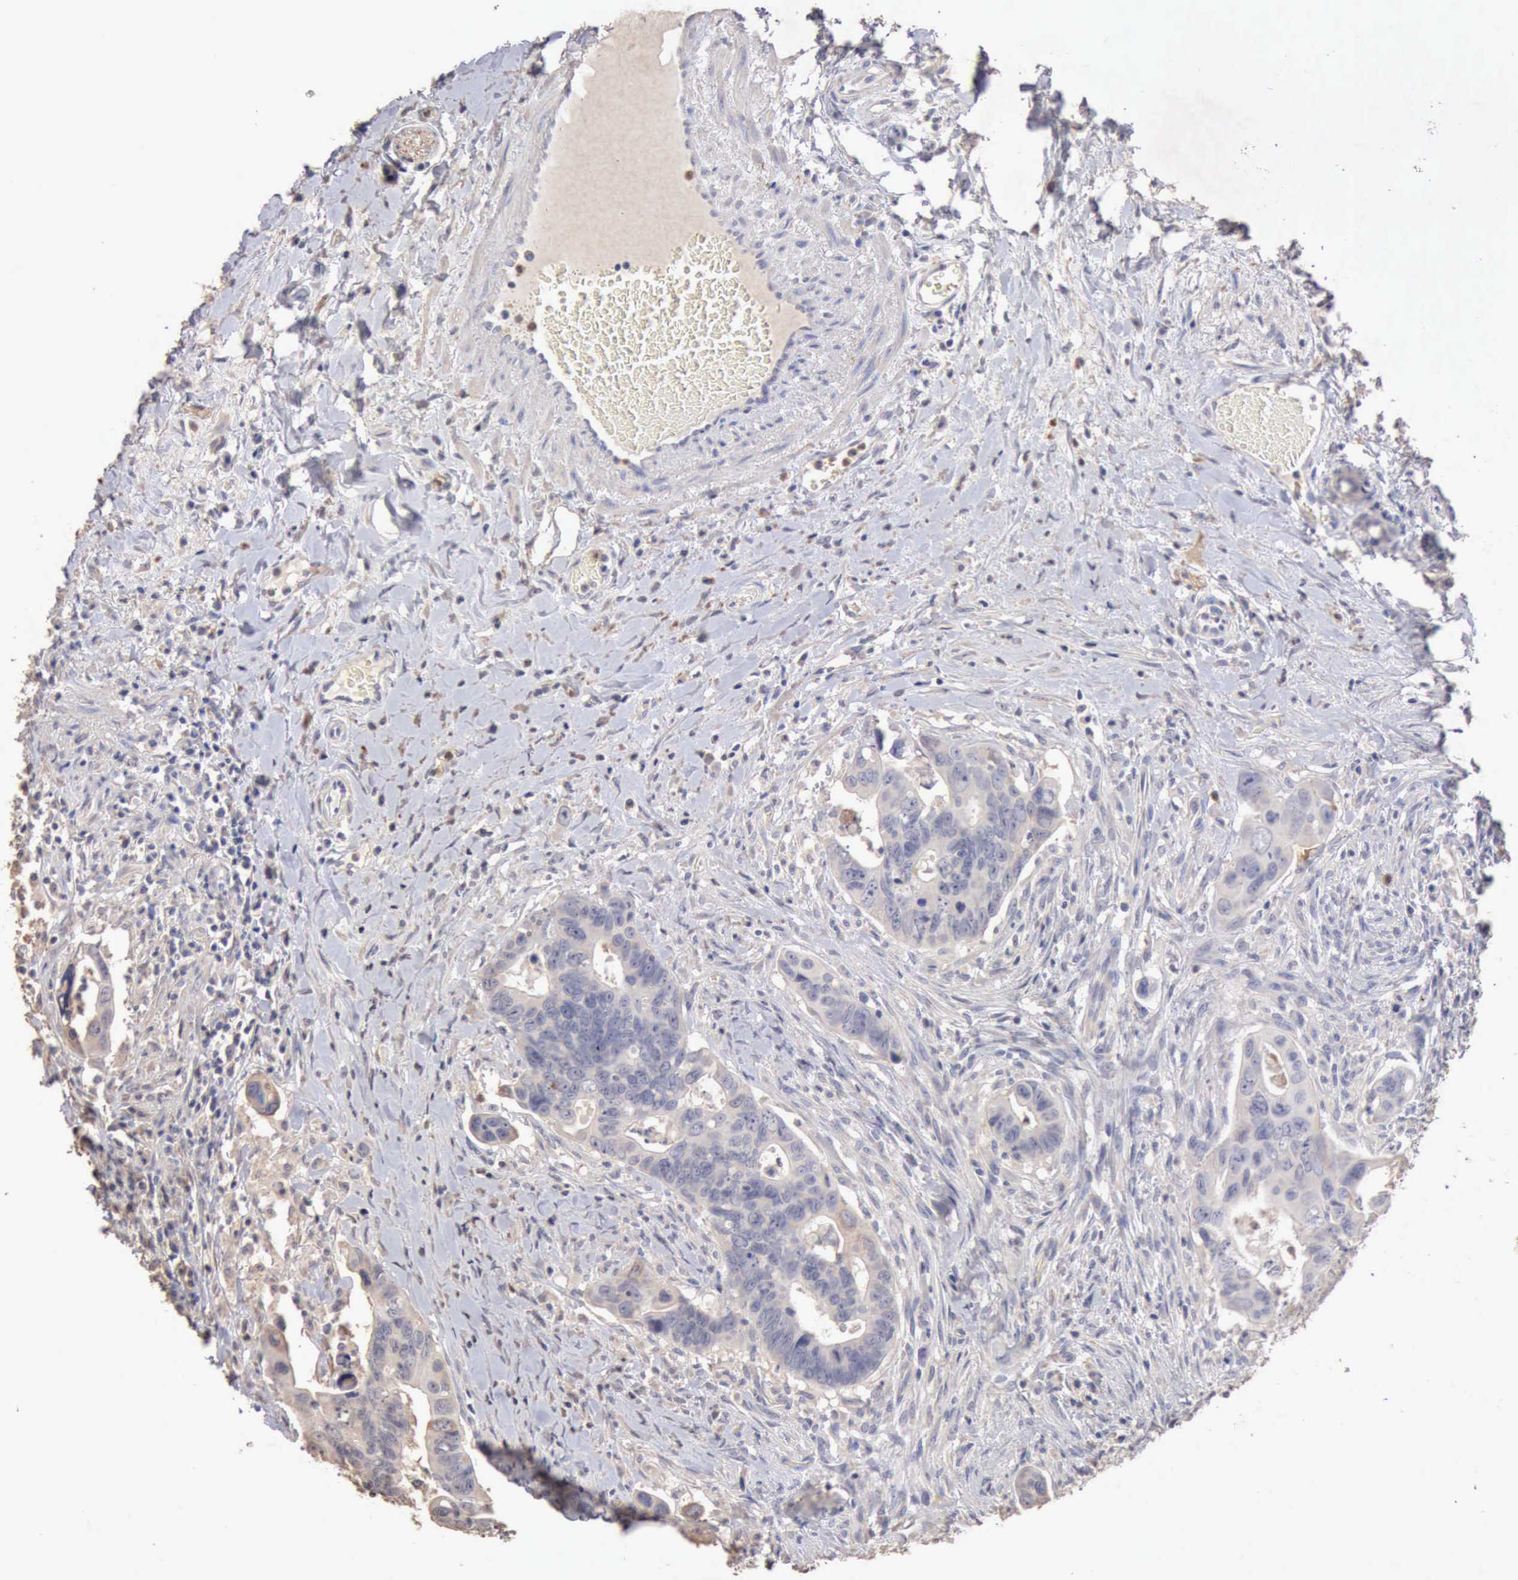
{"staining": {"intensity": "negative", "quantity": "none", "location": "none"}, "tissue": "colorectal cancer", "cell_type": "Tumor cells", "image_type": "cancer", "snomed": [{"axis": "morphology", "description": "Adenocarcinoma, NOS"}, {"axis": "topography", "description": "Rectum"}], "caption": "Tumor cells show no significant protein positivity in colorectal cancer. (DAB immunohistochemistry (IHC) with hematoxylin counter stain).", "gene": "KRT6B", "patient": {"sex": "male", "age": 53}}